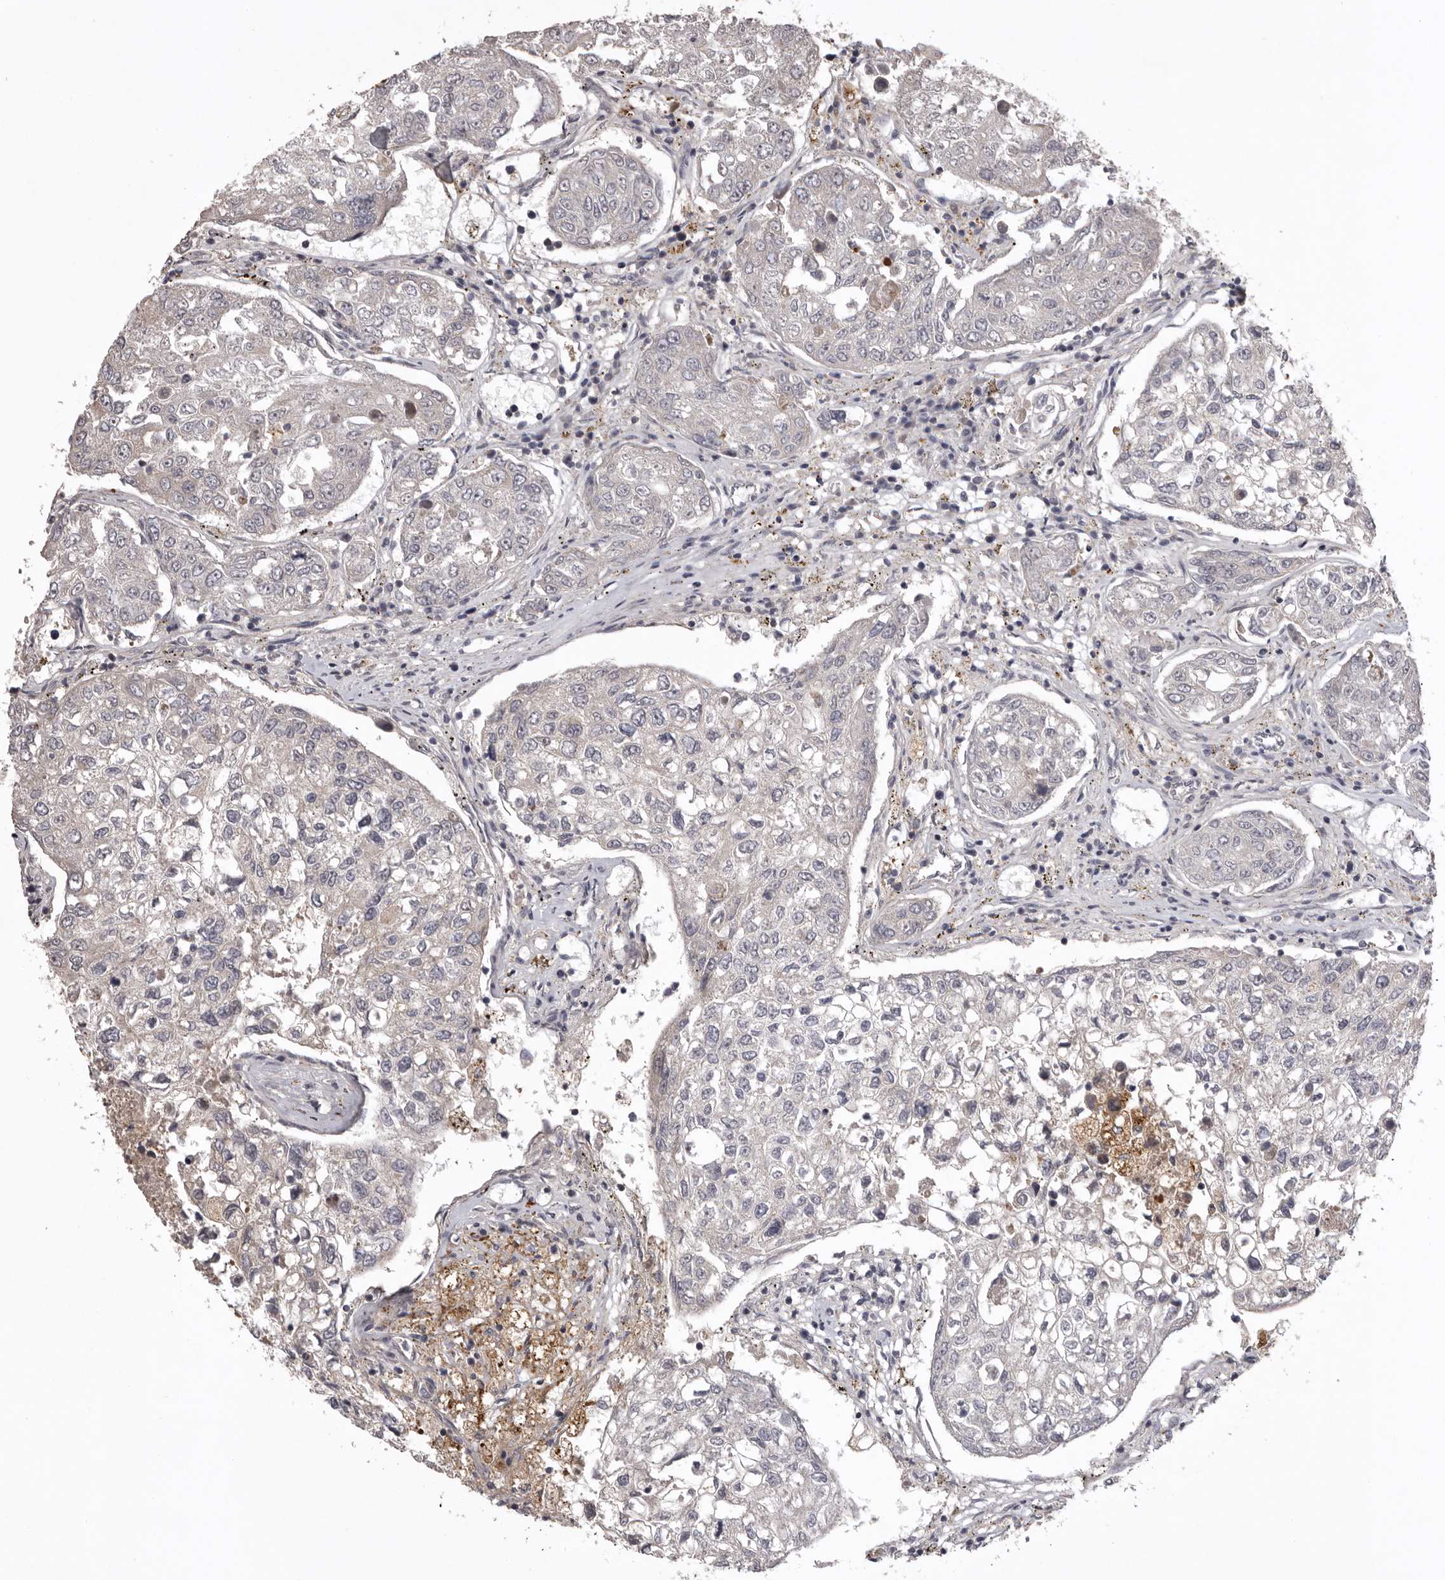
{"staining": {"intensity": "negative", "quantity": "none", "location": "none"}, "tissue": "urothelial cancer", "cell_type": "Tumor cells", "image_type": "cancer", "snomed": [{"axis": "morphology", "description": "Urothelial carcinoma, High grade"}, {"axis": "topography", "description": "Lymph node"}, {"axis": "topography", "description": "Urinary bladder"}], "caption": "This is an immunohistochemistry image of urothelial carcinoma (high-grade). There is no staining in tumor cells.", "gene": "WDR47", "patient": {"sex": "male", "age": 51}}